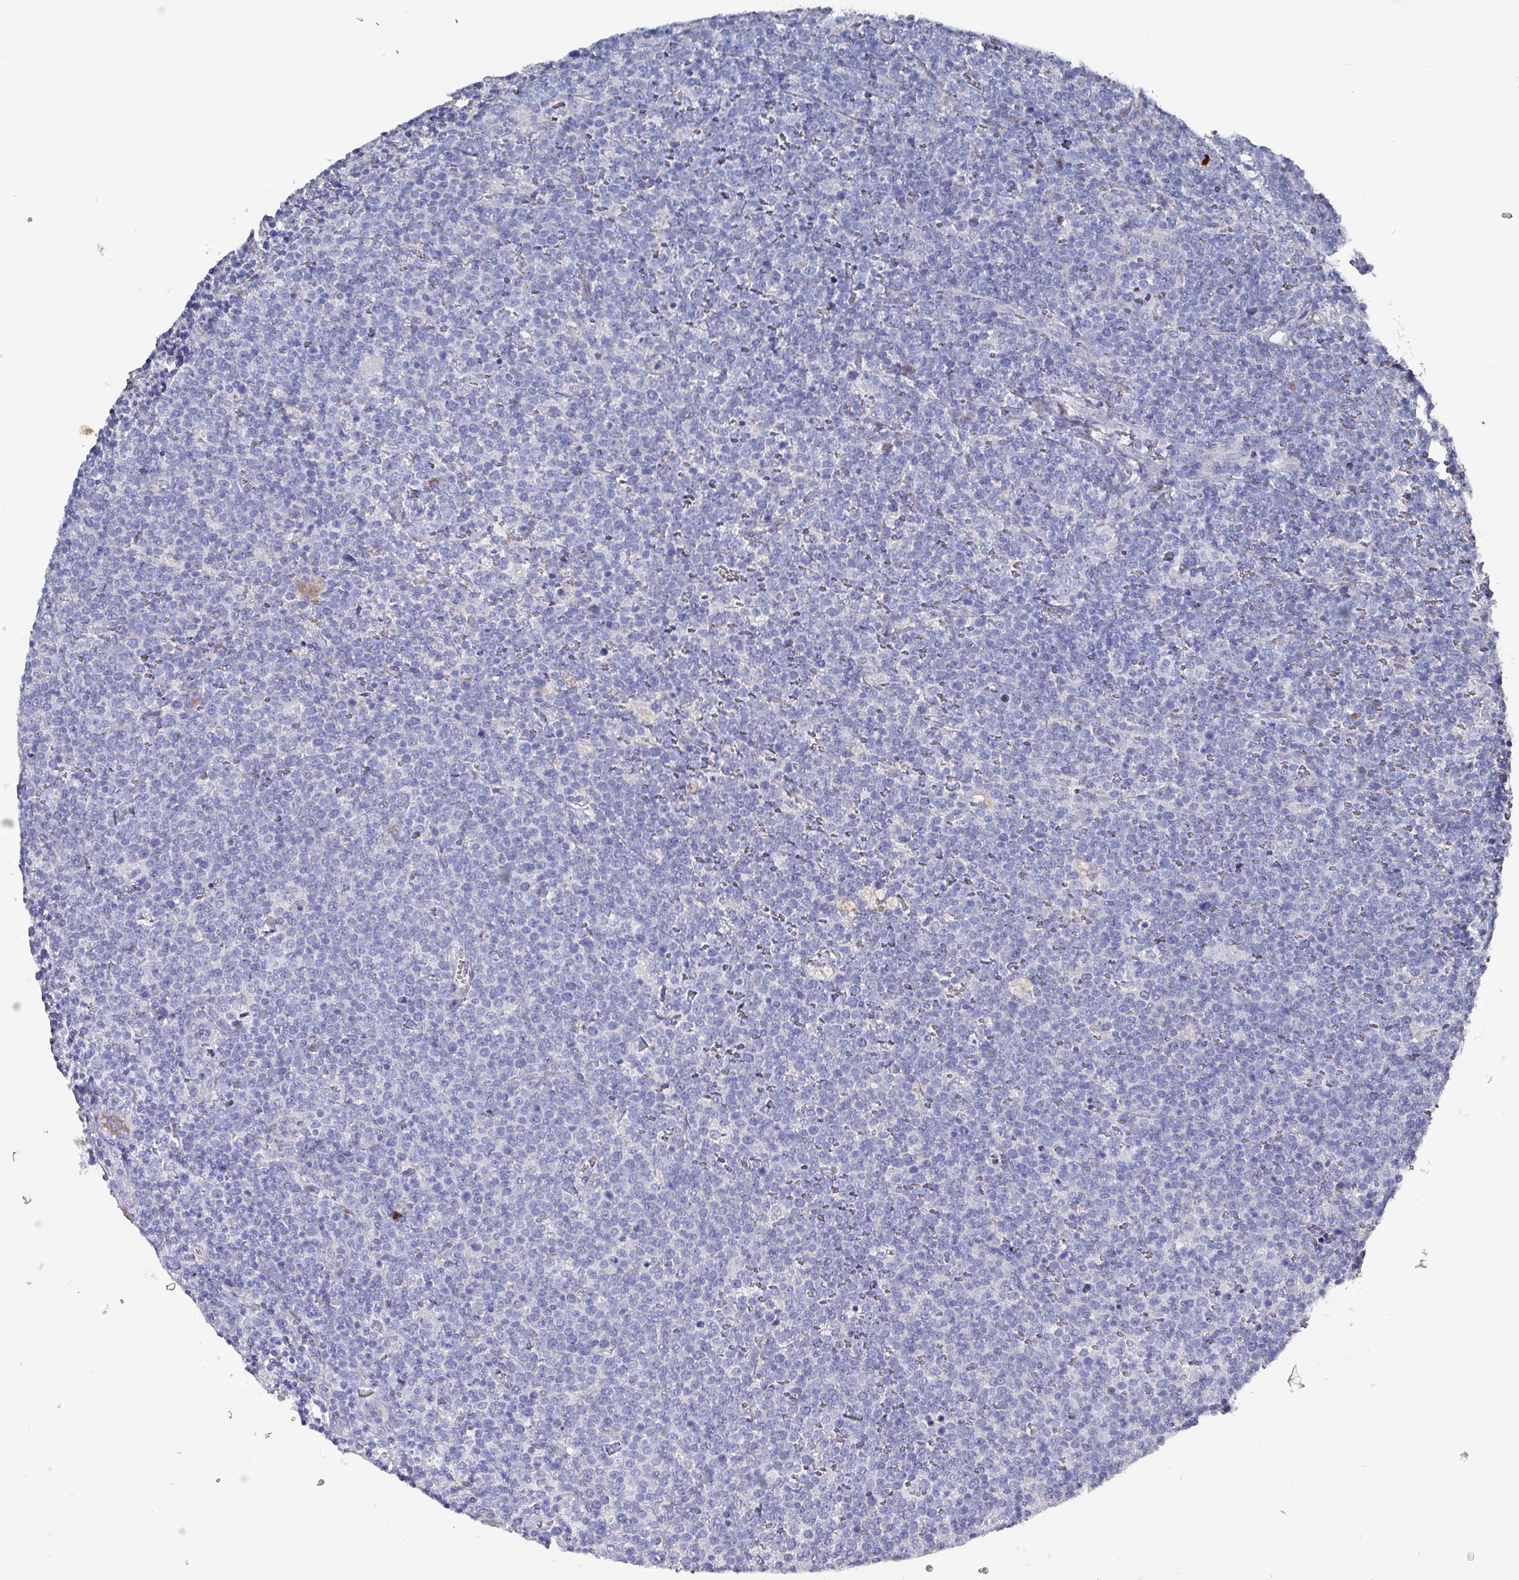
{"staining": {"intensity": "negative", "quantity": "none", "location": "none"}, "tissue": "lymphoma", "cell_type": "Tumor cells", "image_type": "cancer", "snomed": [{"axis": "morphology", "description": "Malignant lymphoma, non-Hodgkin's type, High grade"}, {"axis": "topography", "description": "Lymph node"}], "caption": "High power microscopy image of an IHC micrograph of lymphoma, revealing no significant expression in tumor cells.", "gene": "DRD5", "patient": {"sex": "male", "age": 61}}